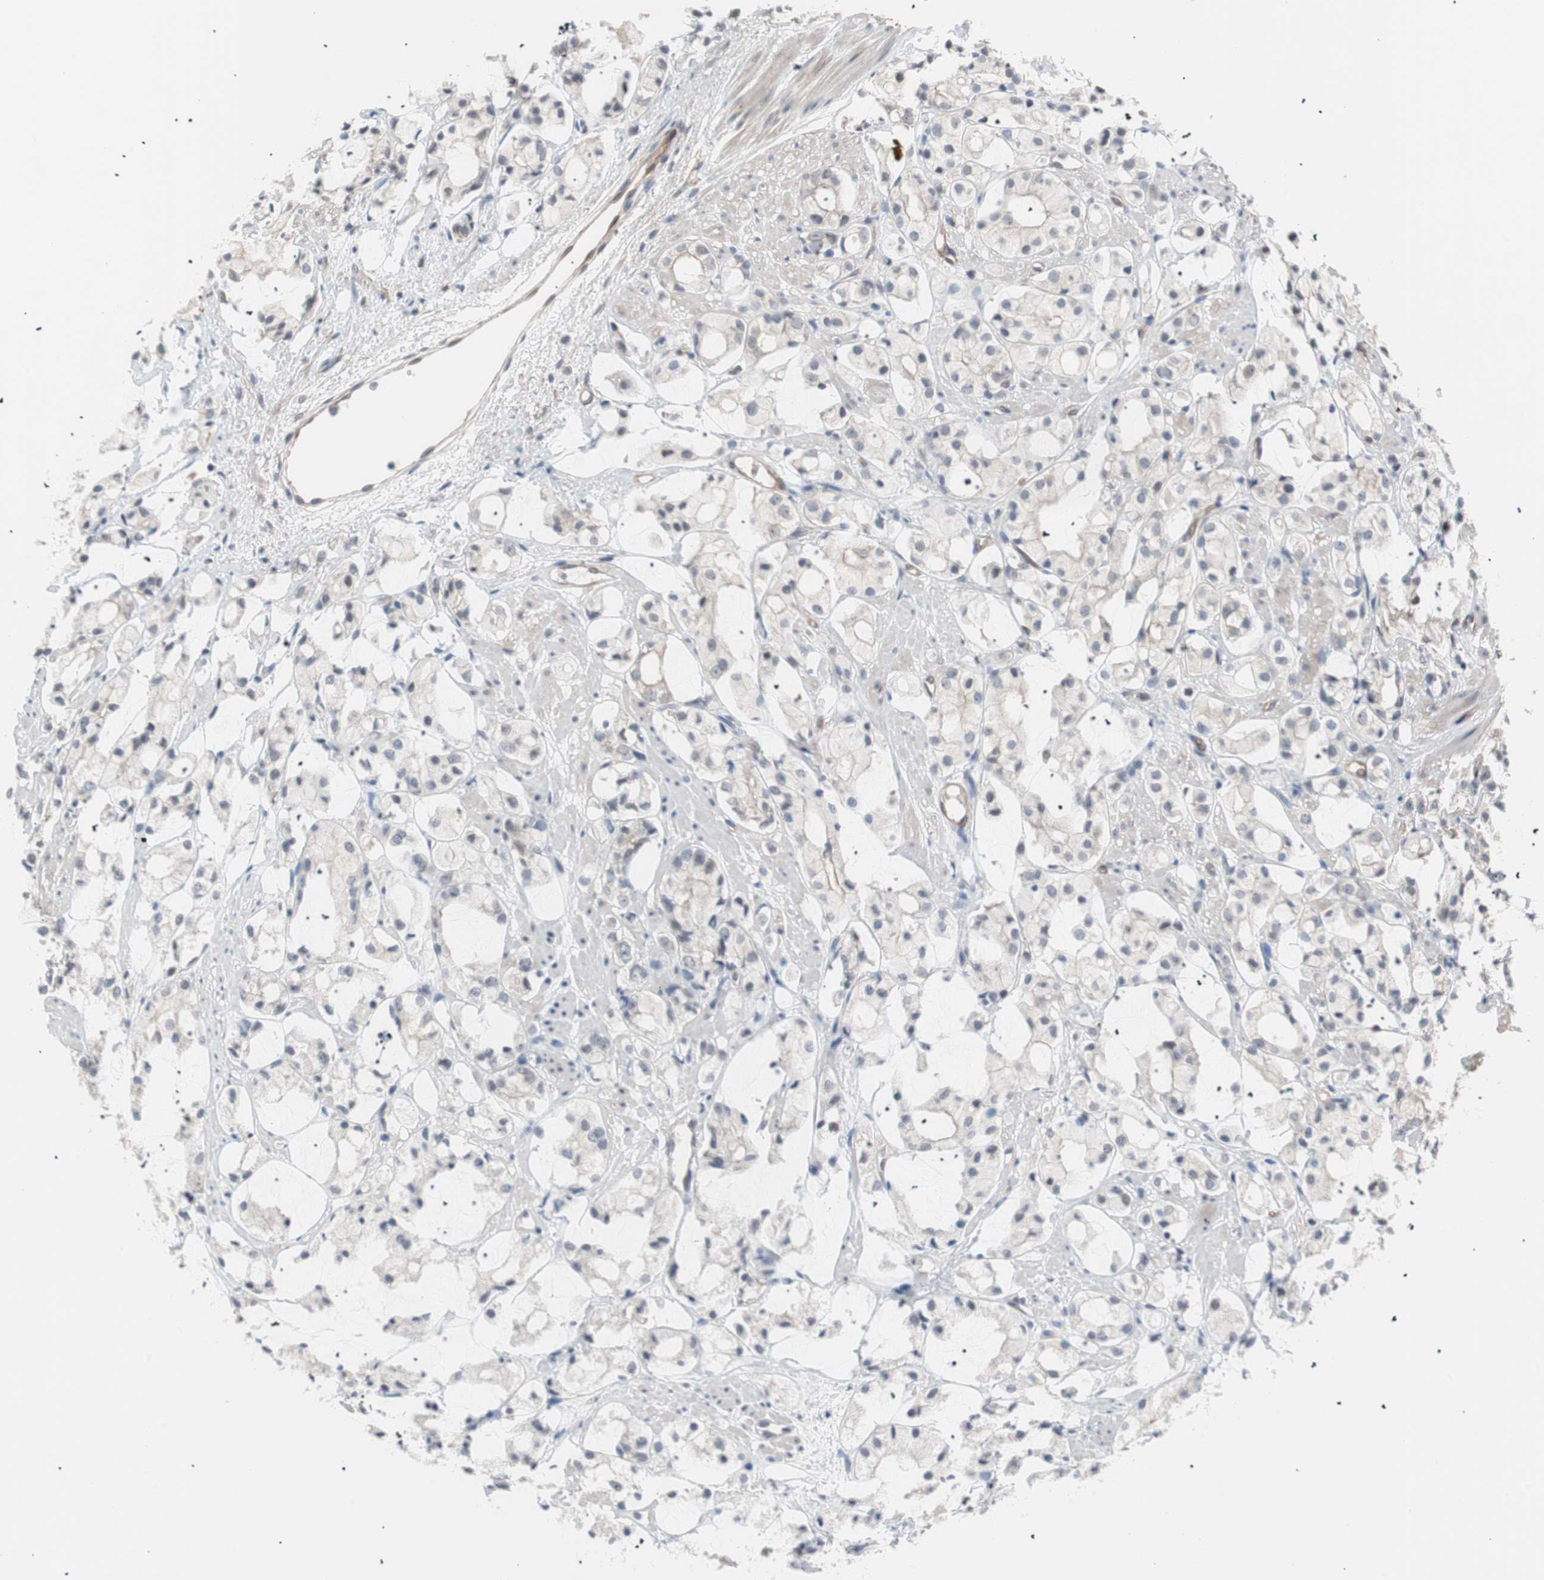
{"staining": {"intensity": "negative", "quantity": "none", "location": "none"}, "tissue": "prostate cancer", "cell_type": "Tumor cells", "image_type": "cancer", "snomed": [{"axis": "morphology", "description": "Adenocarcinoma, High grade"}, {"axis": "topography", "description": "Prostate"}], "caption": "Prostate cancer (high-grade adenocarcinoma) stained for a protein using immunohistochemistry (IHC) shows no staining tumor cells.", "gene": "SMG1", "patient": {"sex": "male", "age": 85}}